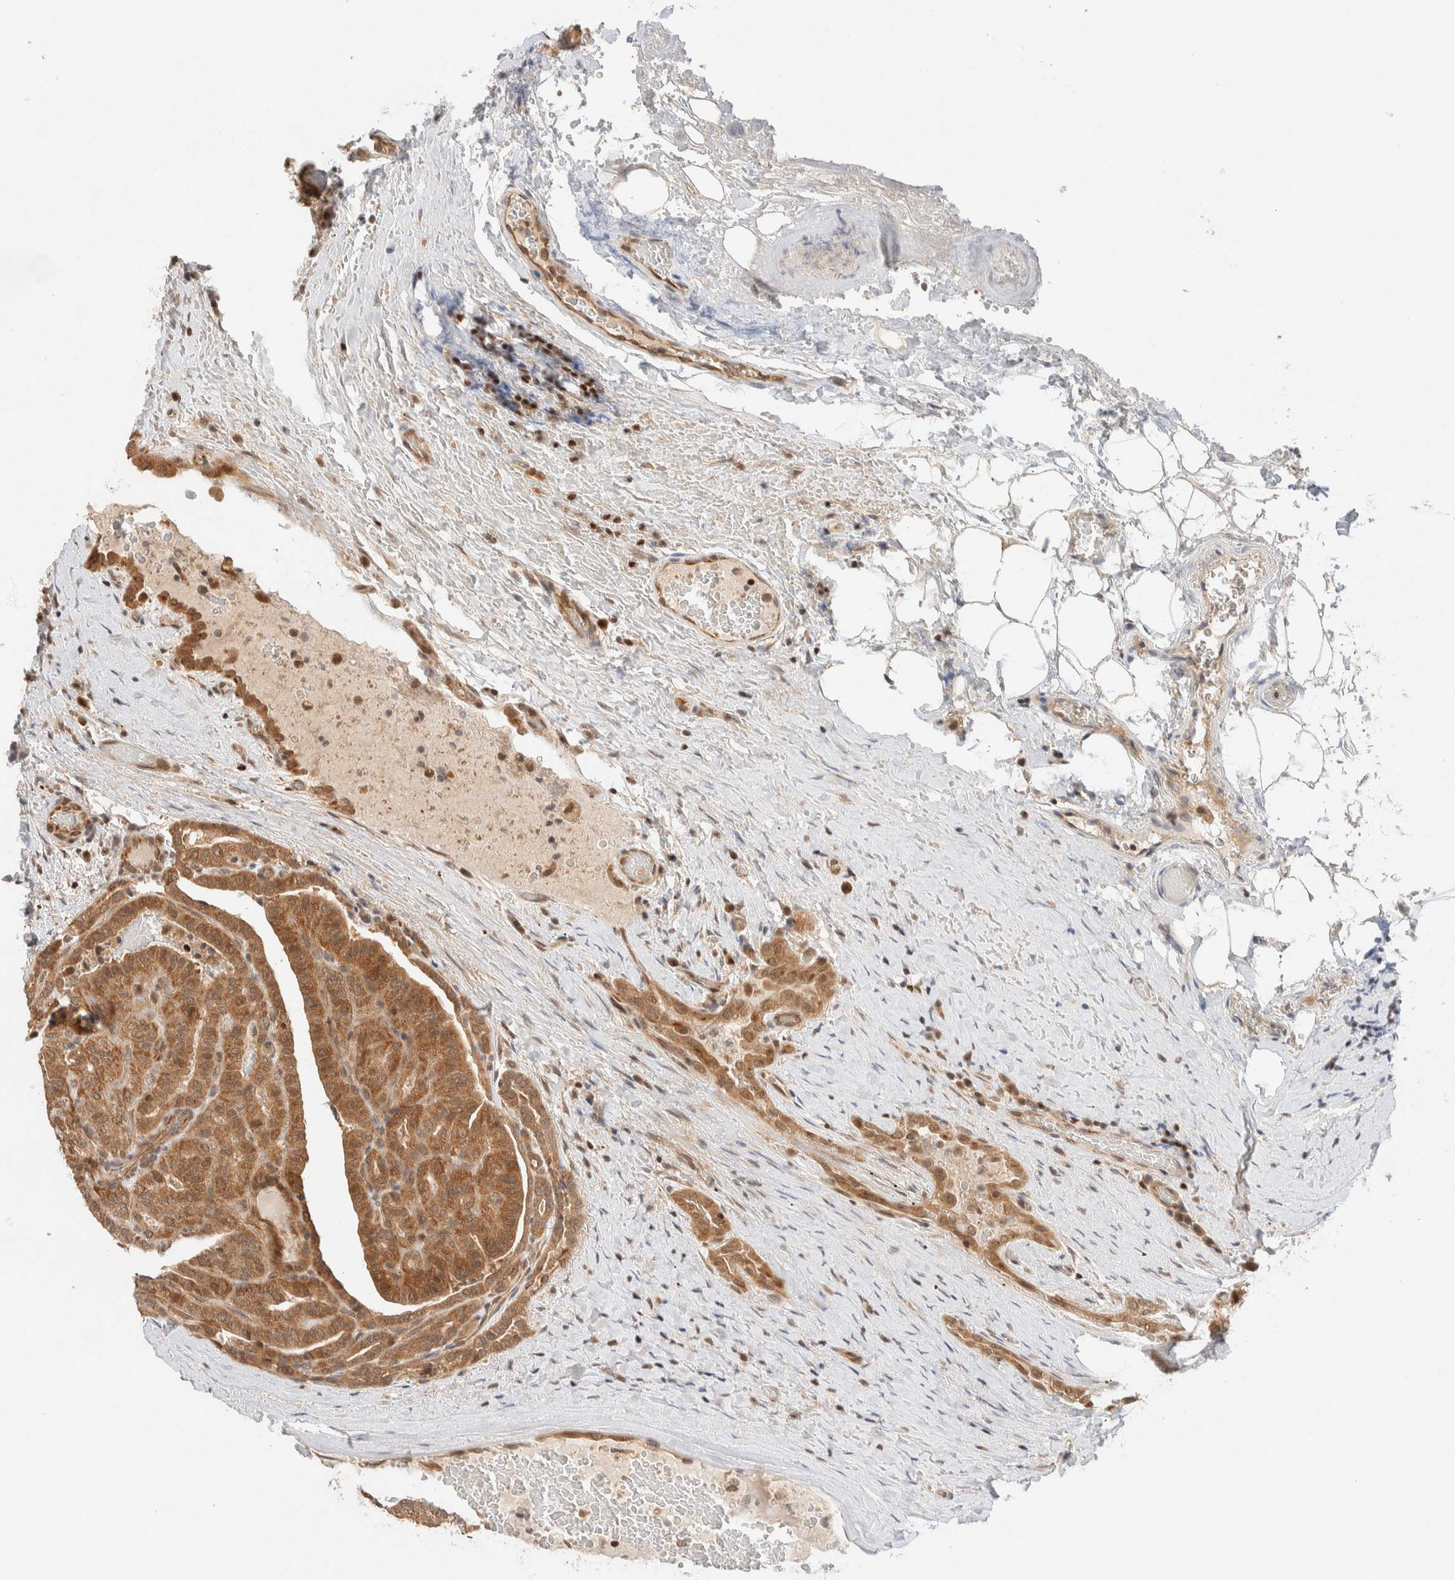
{"staining": {"intensity": "moderate", "quantity": ">75%", "location": "cytoplasmic/membranous"}, "tissue": "thyroid cancer", "cell_type": "Tumor cells", "image_type": "cancer", "snomed": [{"axis": "morphology", "description": "Papillary adenocarcinoma, NOS"}, {"axis": "topography", "description": "Thyroid gland"}], "caption": "Tumor cells show medium levels of moderate cytoplasmic/membranous positivity in approximately >75% of cells in thyroid cancer (papillary adenocarcinoma). Using DAB (3,3'-diaminobenzidine) (brown) and hematoxylin (blue) stains, captured at high magnification using brightfield microscopy.", "gene": "C8orf76", "patient": {"sex": "male", "age": 77}}